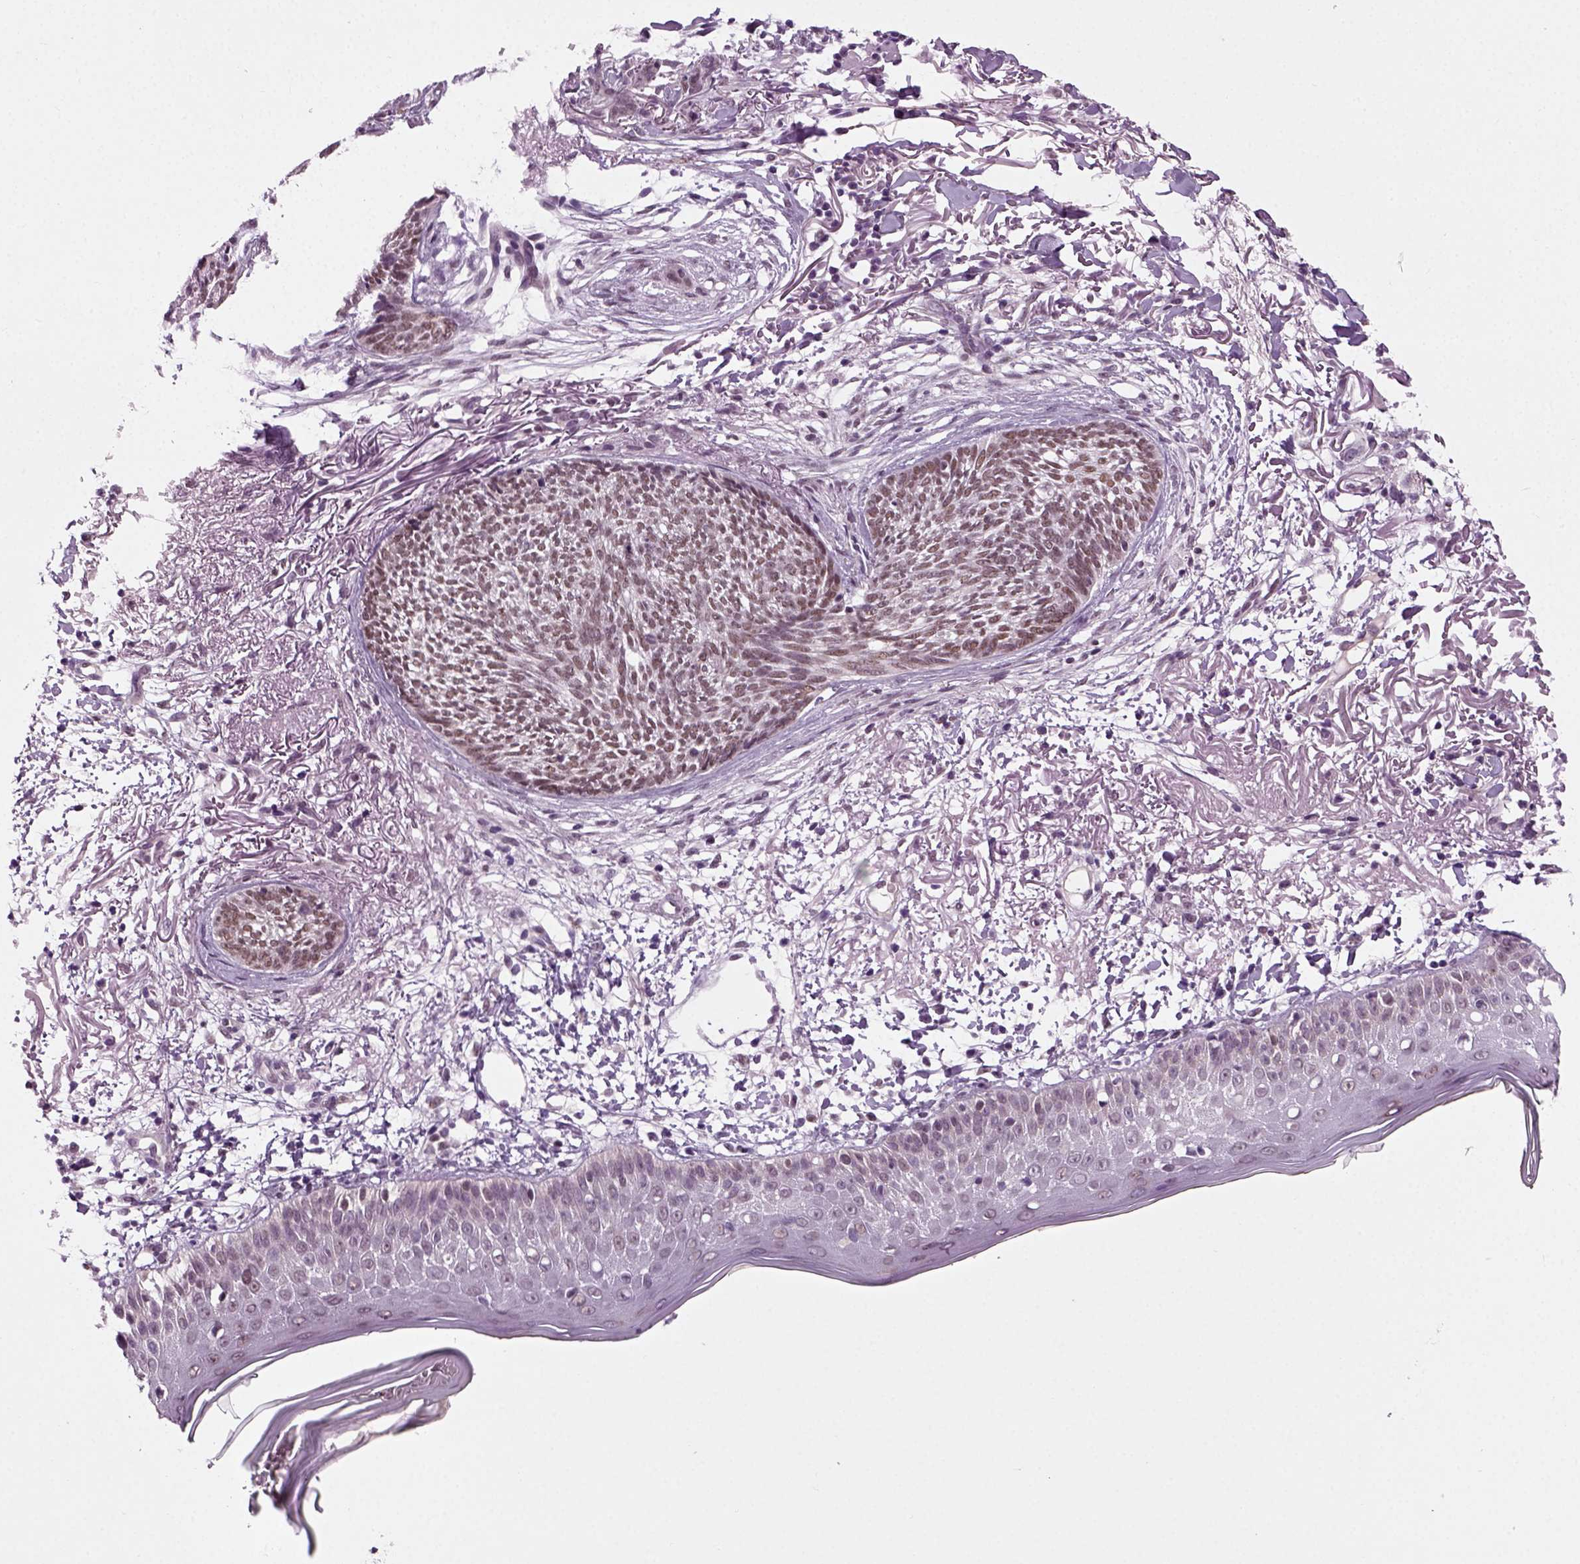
{"staining": {"intensity": "moderate", "quantity": "25%-75%", "location": "nuclear"}, "tissue": "skin cancer", "cell_type": "Tumor cells", "image_type": "cancer", "snomed": [{"axis": "morphology", "description": "Normal tissue, NOS"}, {"axis": "morphology", "description": "Basal cell carcinoma"}, {"axis": "topography", "description": "Skin"}], "caption": "Skin basal cell carcinoma stained with a protein marker exhibits moderate staining in tumor cells.", "gene": "RCOR3", "patient": {"sex": "male", "age": 84}}